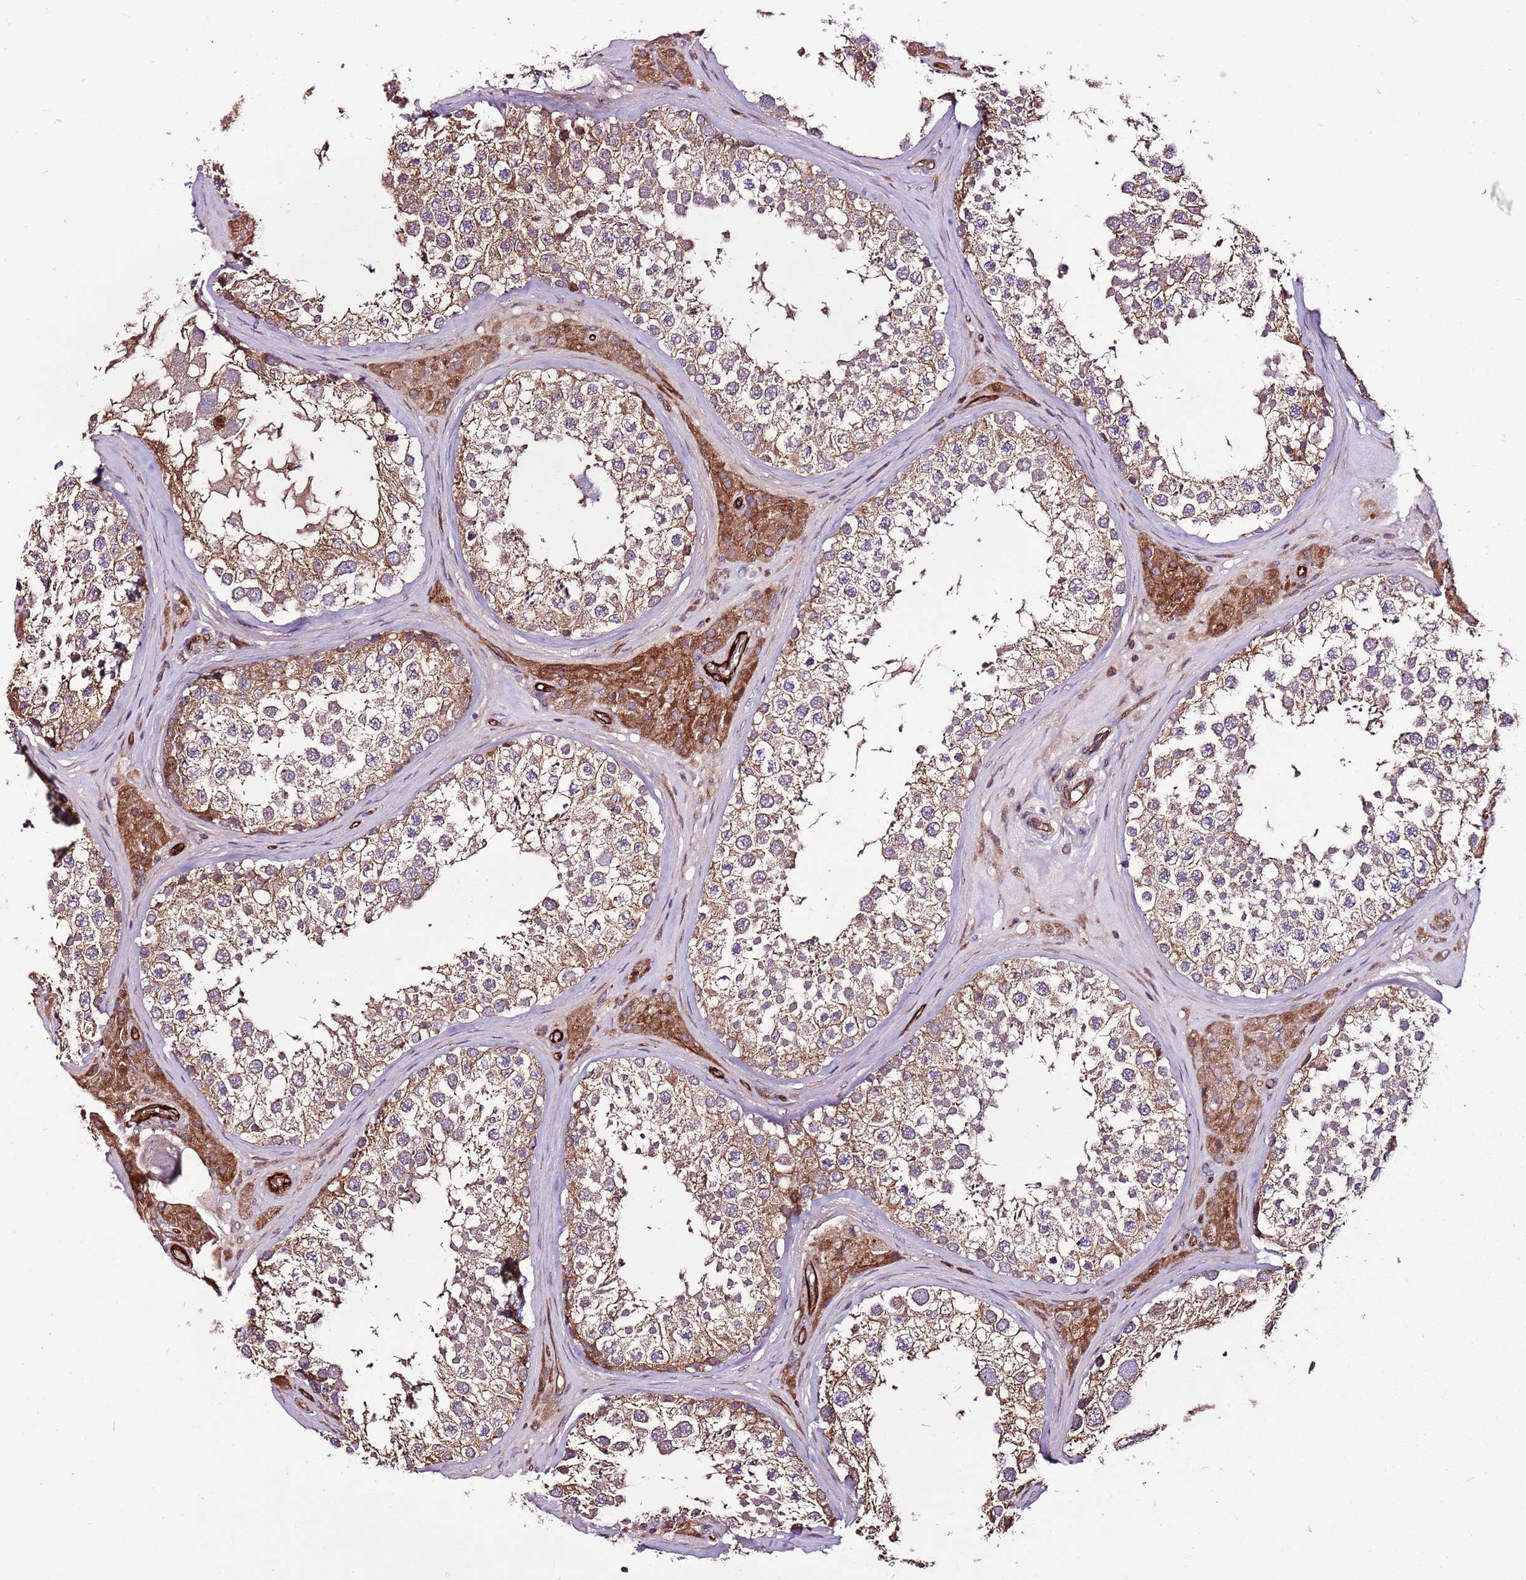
{"staining": {"intensity": "moderate", "quantity": ">75%", "location": "cytoplasmic/membranous"}, "tissue": "testis", "cell_type": "Cells in seminiferous ducts", "image_type": "normal", "snomed": [{"axis": "morphology", "description": "Normal tissue, NOS"}, {"axis": "topography", "description": "Testis"}], "caption": "An immunohistochemistry histopathology image of normal tissue is shown. Protein staining in brown shows moderate cytoplasmic/membranous positivity in testis within cells in seminiferous ducts.", "gene": "ZNF827", "patient": {"sex": "male", "age": 46}}